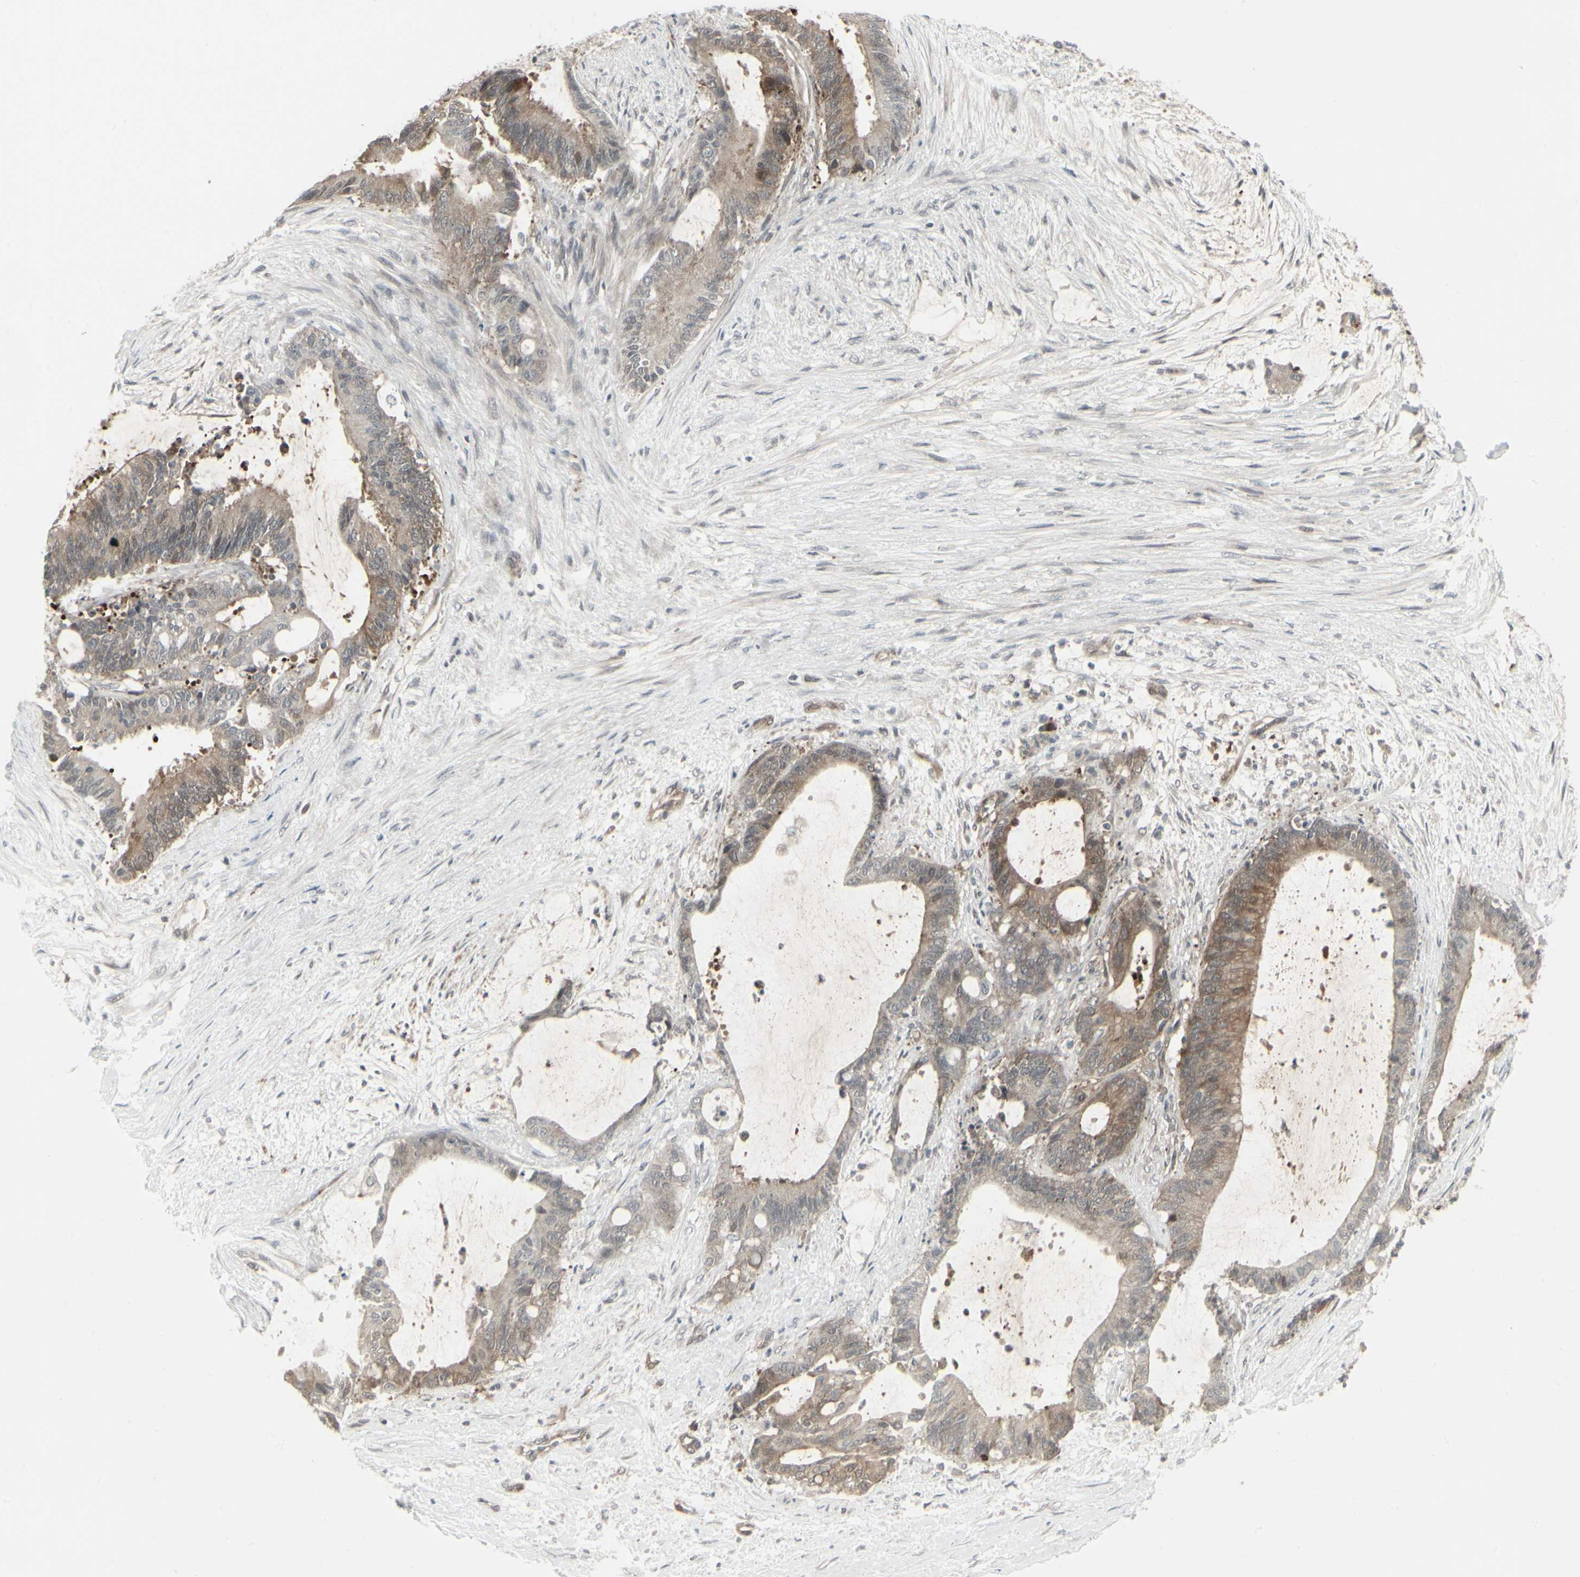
{"staining": {"intensity": "weak", "quantity": ">75%", "location": "cytoplasmic/membranous"}, "tissue": "liver cancer", "cell_type": "Tumor cells", "image_type": "cancer", "snomed": [{"axis": "morphology", "description": "Cholangiocarcinoma"}, {"axis": "topography", "description": "Liver"}], "caption": "Protein staining of liver cholangiocarcinoma tissue exhibits weak cytoplasmic/membranous positivity in approximately >75% of tumor cells.", "gene": "IGFBP6", "patient": {"sex": "female", "age": 73}}